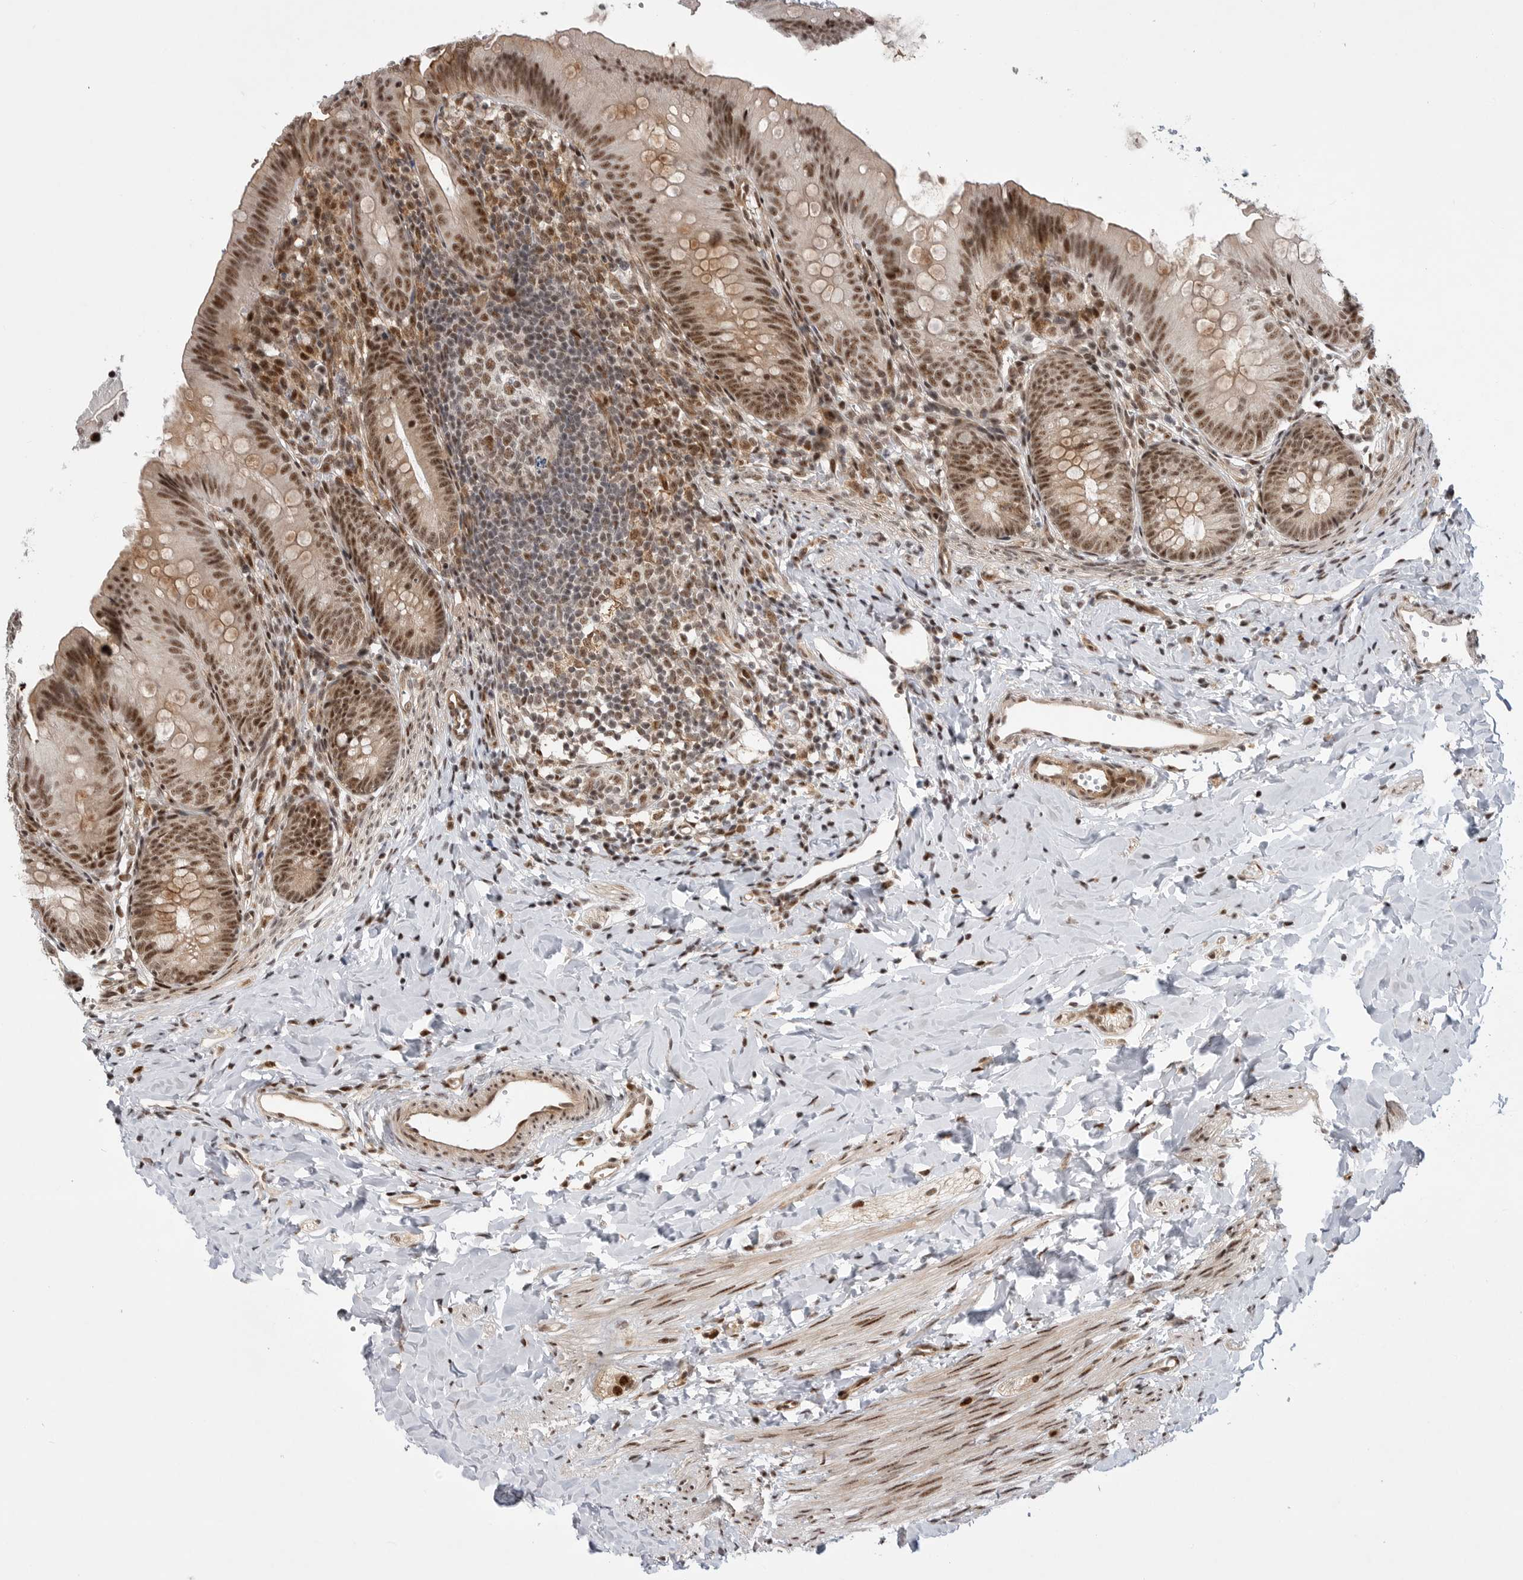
{"staining": {"intensity": "strong", "quantity": ">75%", "location": "cytoplasmic/membranous,nuclear"}, "tissue": "appendix", "cell_type": "Glandular cells", "image_type": "normal", "snomed": [{"axis": "morphology", "description": "Normal tissue, NOS"}, {"axis": "topography", "description": "Appendix"}], "caption": "The histopathology image reveals staining of unremarkable appendix, revealing strong cytoplasmic/membranous,nuclear protein expression (brown color) within glandular cells. (DAB IHC with brightfield microscopy, high magnification).", "gene": "GPATCH2", "patient": {"sex": "male", "age": 1}}